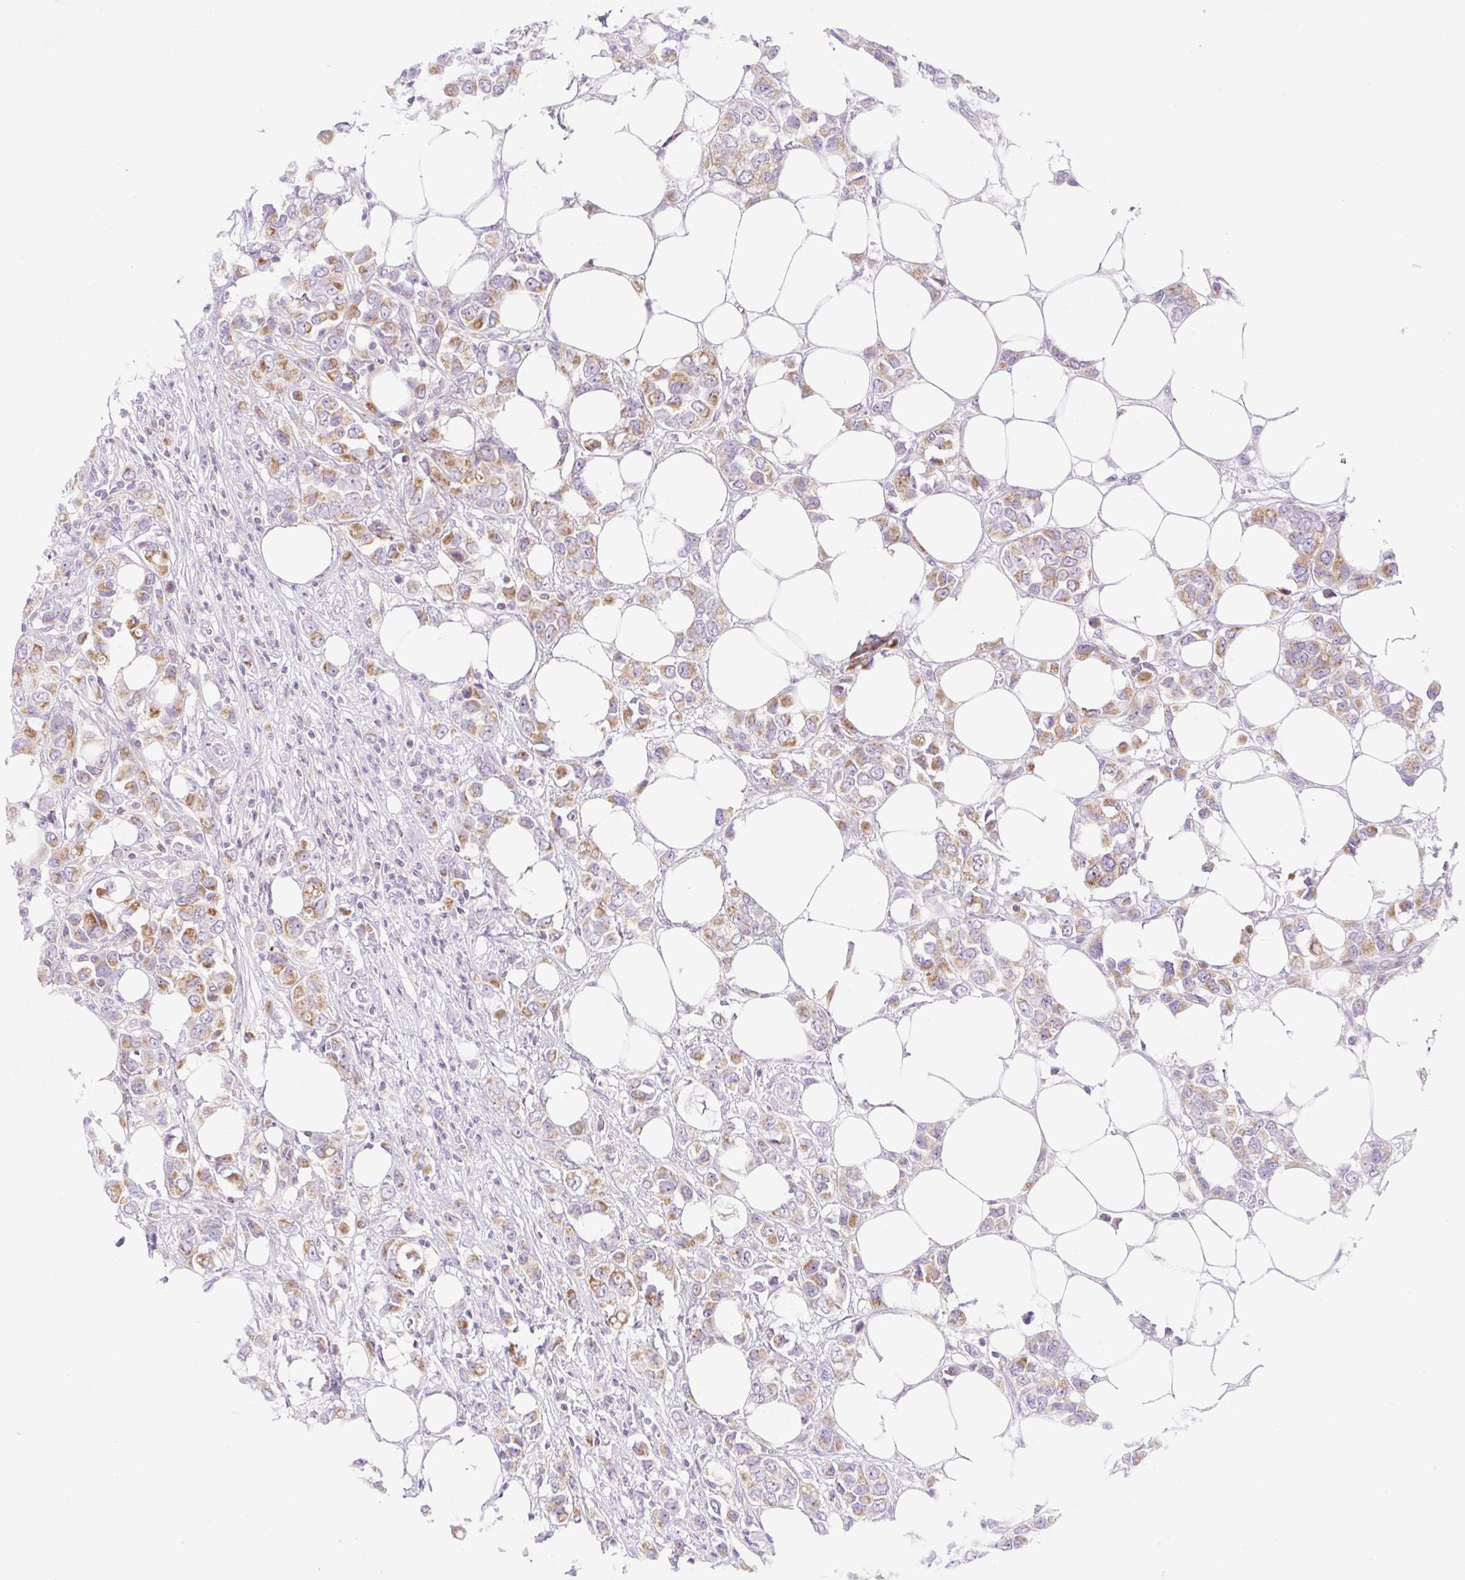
{"staining": {"intensity": "moderate", "quantity": "25%-75%", "location": "cytoplasmic/membranous"}, "tissue": "breast cancer", "cell_type": "Tumor cells", "image_type": "cancer", "snomed": [{"axis": "morphology", "description": "Lobular carcinoma"}, {"axis": "topography", "description": "Breast"}], "caption": "Protein analysis of breast cancer (lobular carcinoma) tissue shows moderate cytoplasmic/membranous expression in approximately 25%-75% of tumor cells. (brown staining indicates protein expression, while blue staining denotes nuclei).", "gene": "FOCAD", "patient": {"sex": "female", "age": 91}}